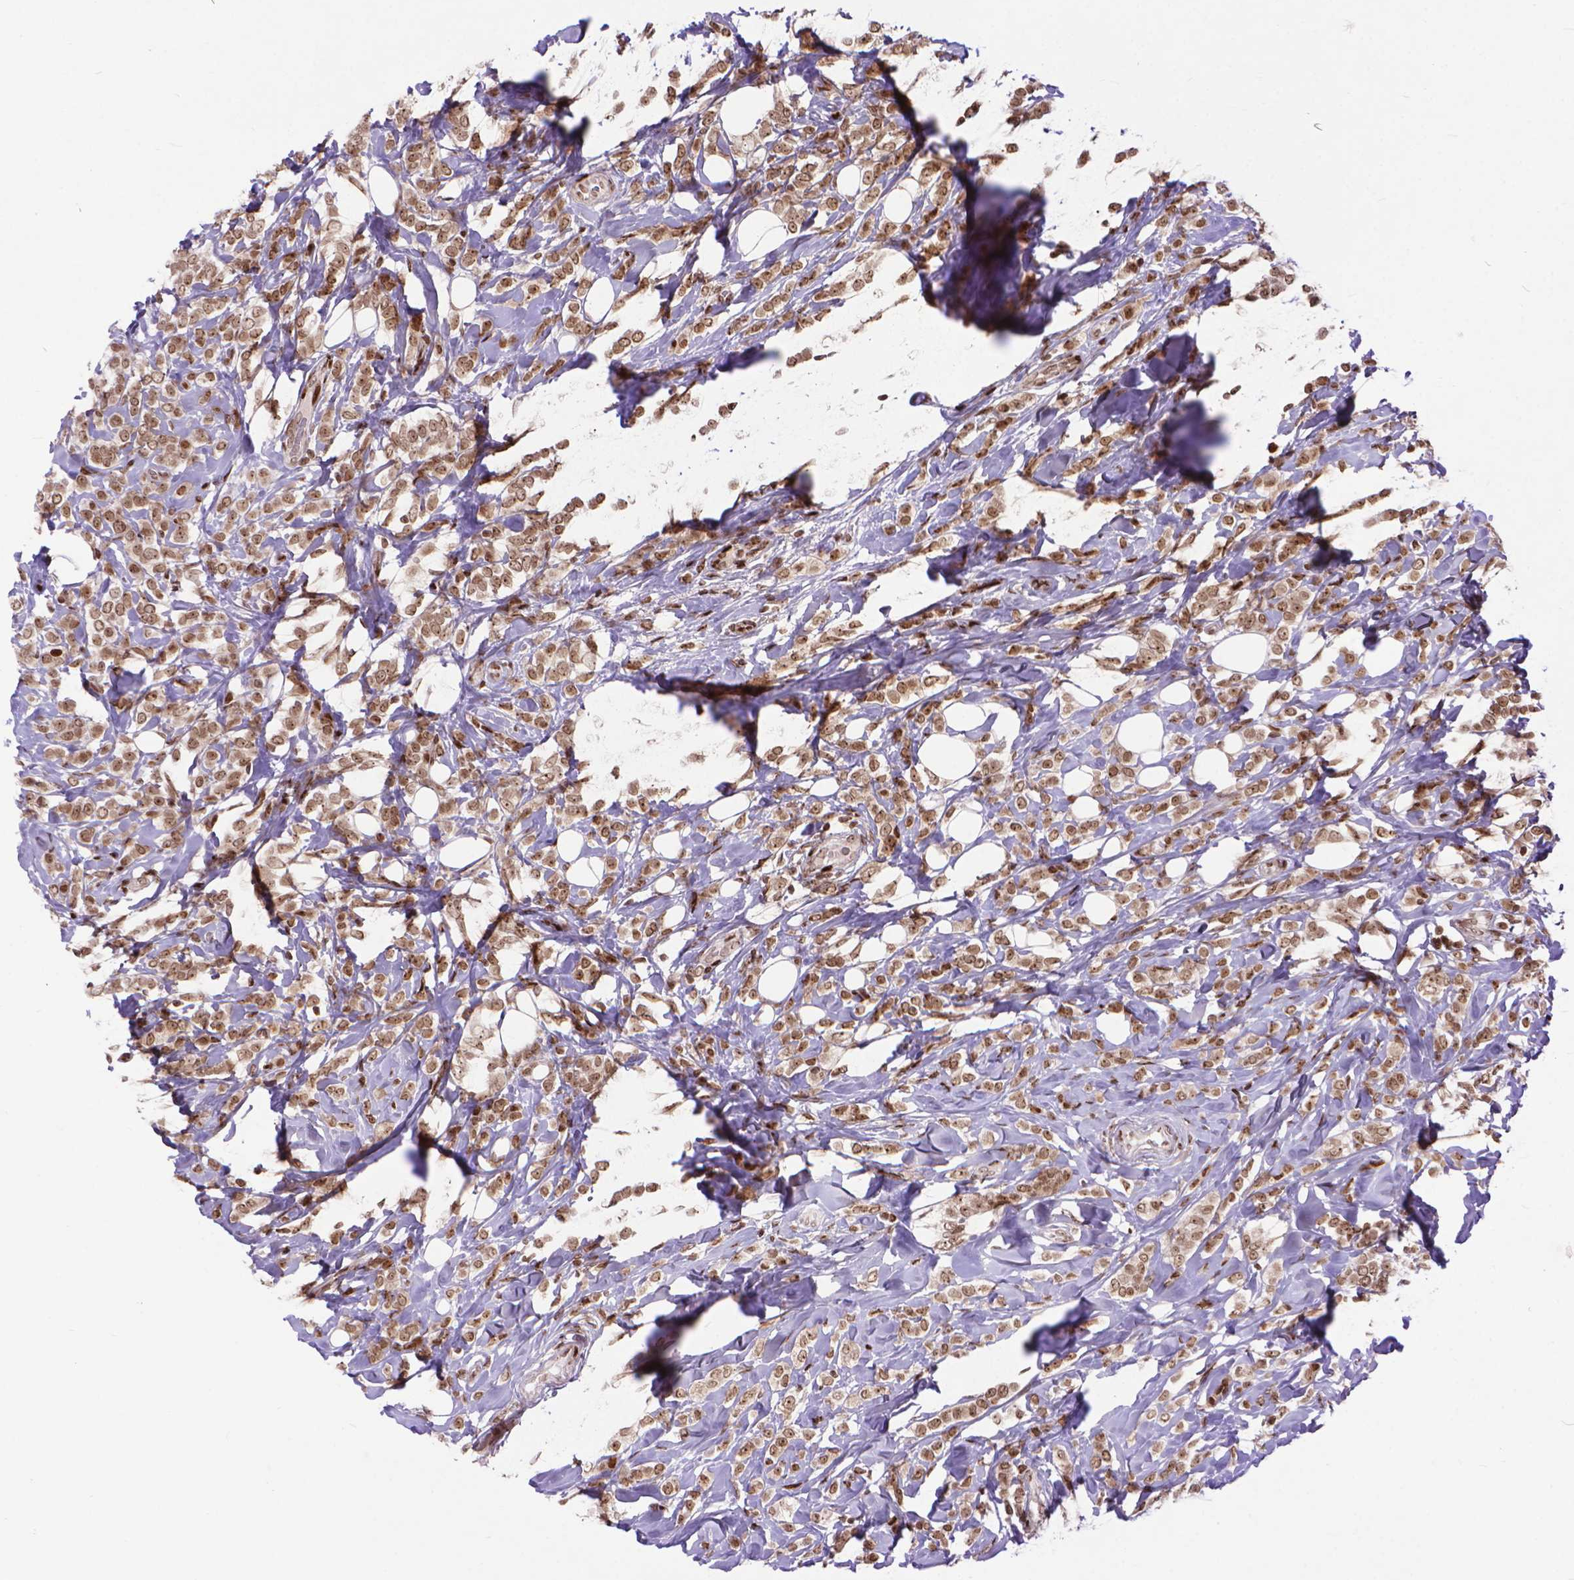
{"staining": {"intensity": "weak", "quantity": ">75%", "location": "nuclear"}, "tissue": "breast cancer", "cell_type": "Tumor cells", "image_type": "cancer", "snomed": [{"axis": "morphology", "description": "Lobular carcinoma"}, {"axis": "topography", "description": "Breast"}], "caption": "A photomicrograph of human lobular carcinoma (breast) stained for a protein displays weak nuclear brown staining in tumor cells.", "gene": "AMER1", "patient": {"sex": "female", "age": 49}}